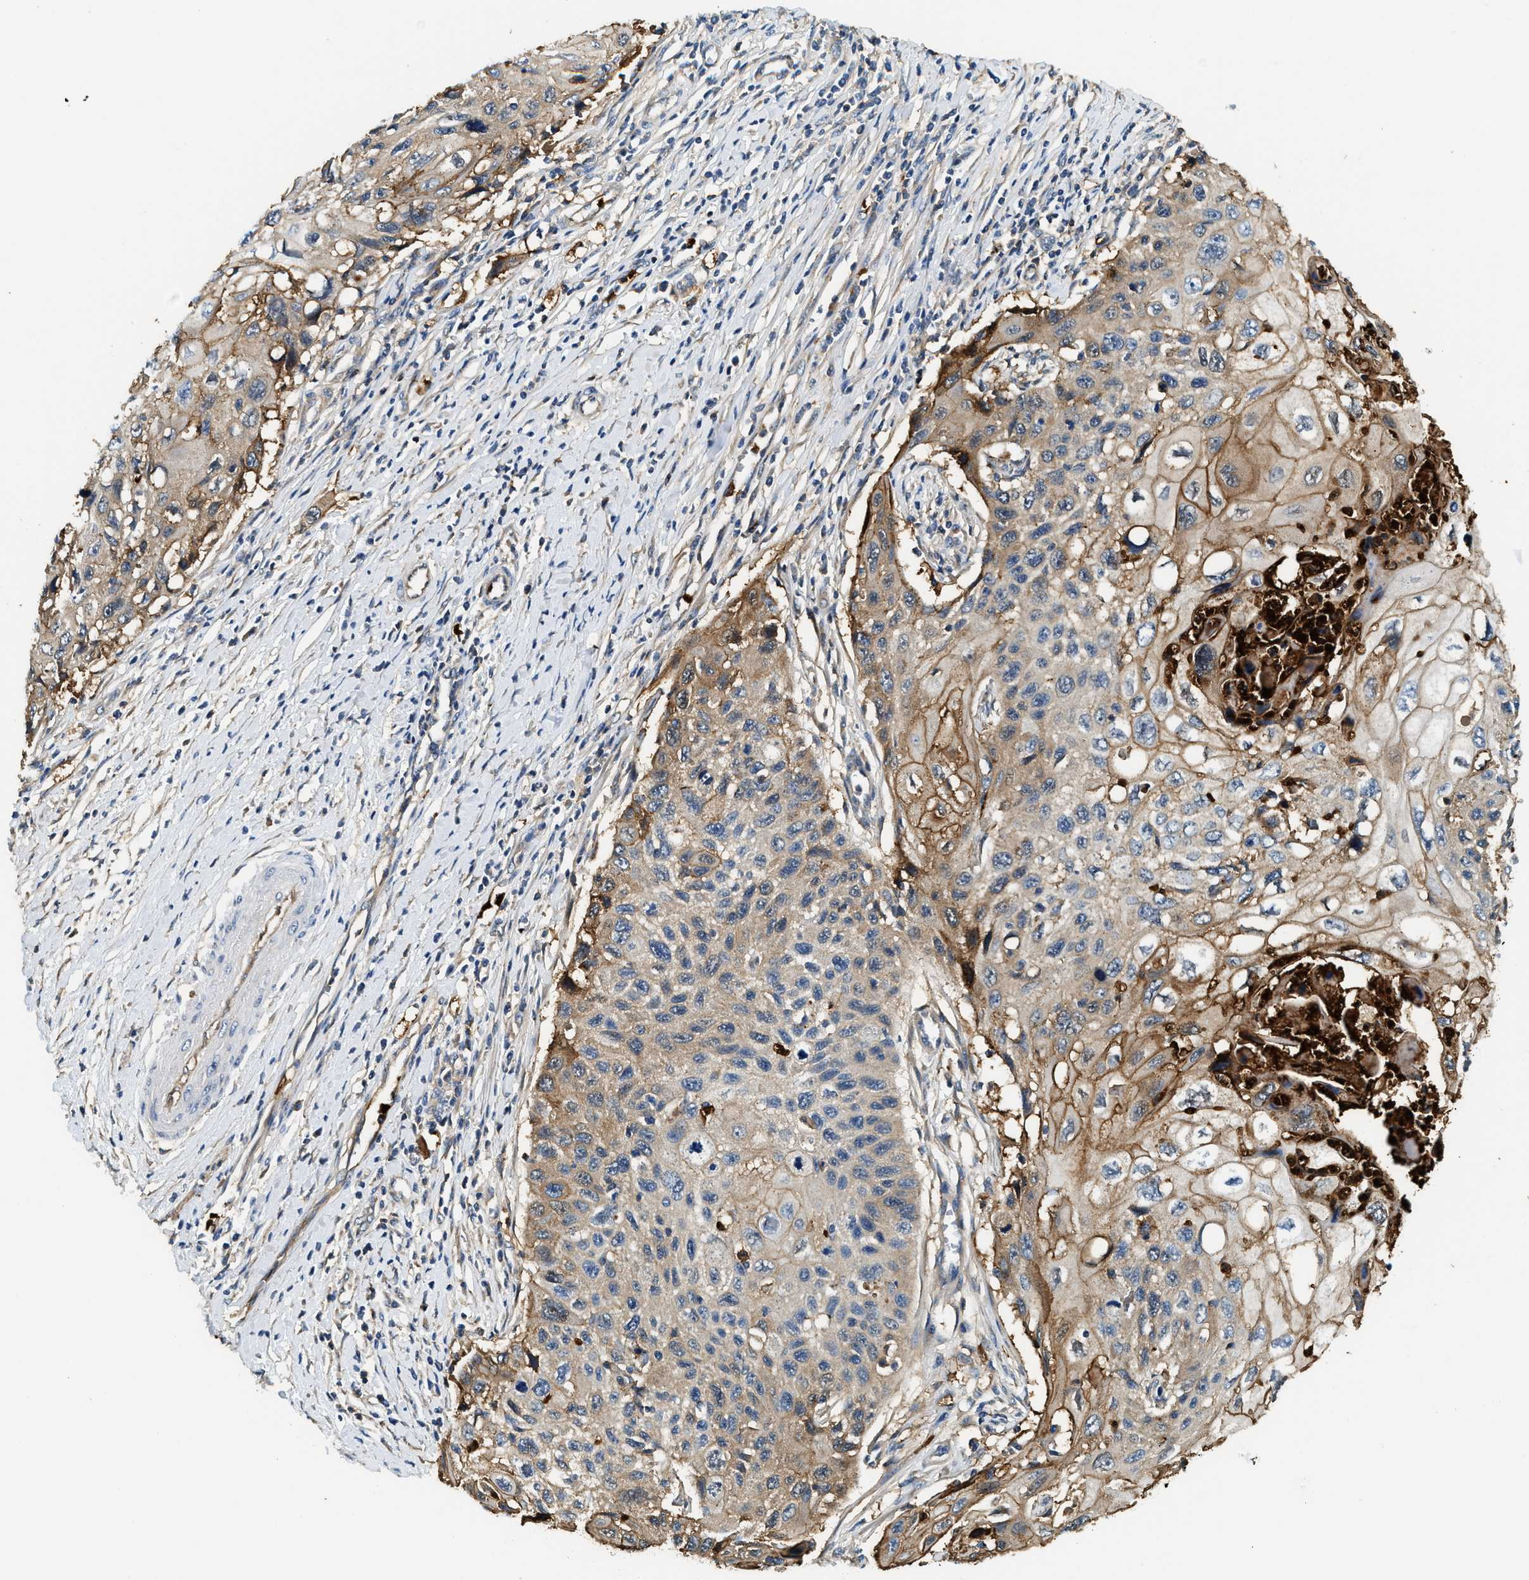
{"staining": {"intensity": "moderate", "quantity": "25%-75%", "location": "cytoplasmic/membranous"}, "tissue": "cervical cancer", "cell_type": "Tumor cells", "image_type": "cancer", "snomed": [{"axis": "morphology", "description": "Squamous cell carcinoma, NOS"}, {"axis": "topography", "description": "Cervix"}], "caption": "A histopathology image of human cervical cancer stained for a protein reveals moderate cytoplasmic/membranous brown staining in tumor cells.", "gene": "ANXA3", "patient": {"sex": "female", "age": 70}}